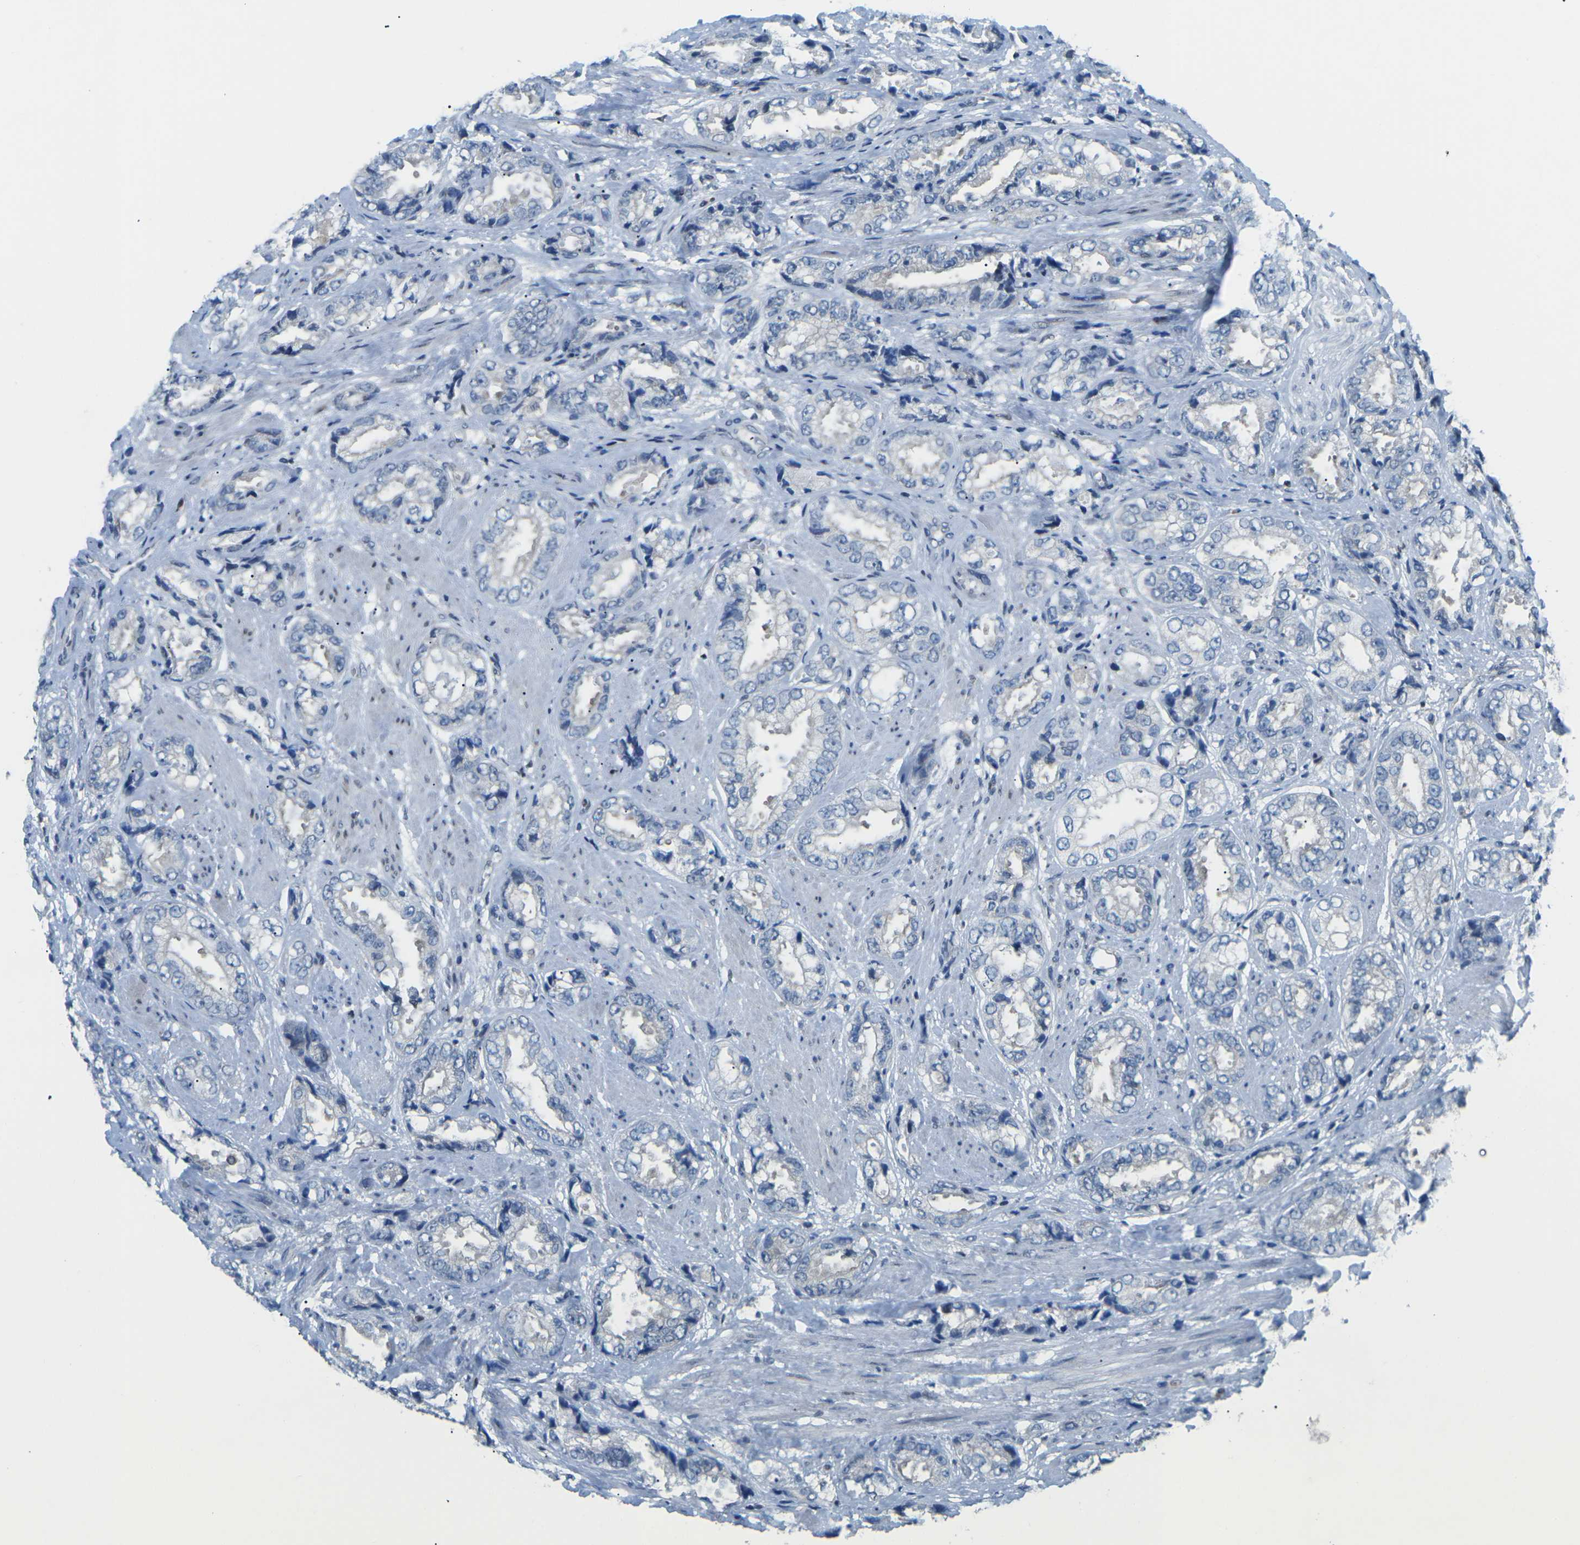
{"staining": {"intensity": "negative", "quantity": "none", "location": "none"}, "tissue": "prostate cancer", "cell_type": "Tumor cells", "image_type": "cancer", "snomed": [{"axis": "morphology", "description": "Adenocarcinoma, High grade"}, {"axis": "topography", "description": "Prostate"}], "caption": "A photomicrograph of human prostate high-grade adenocarcinoma is negative for staining in tumor cells.", "gene": "MBNL1", "patient": {"sex": "male", "age": 61}}